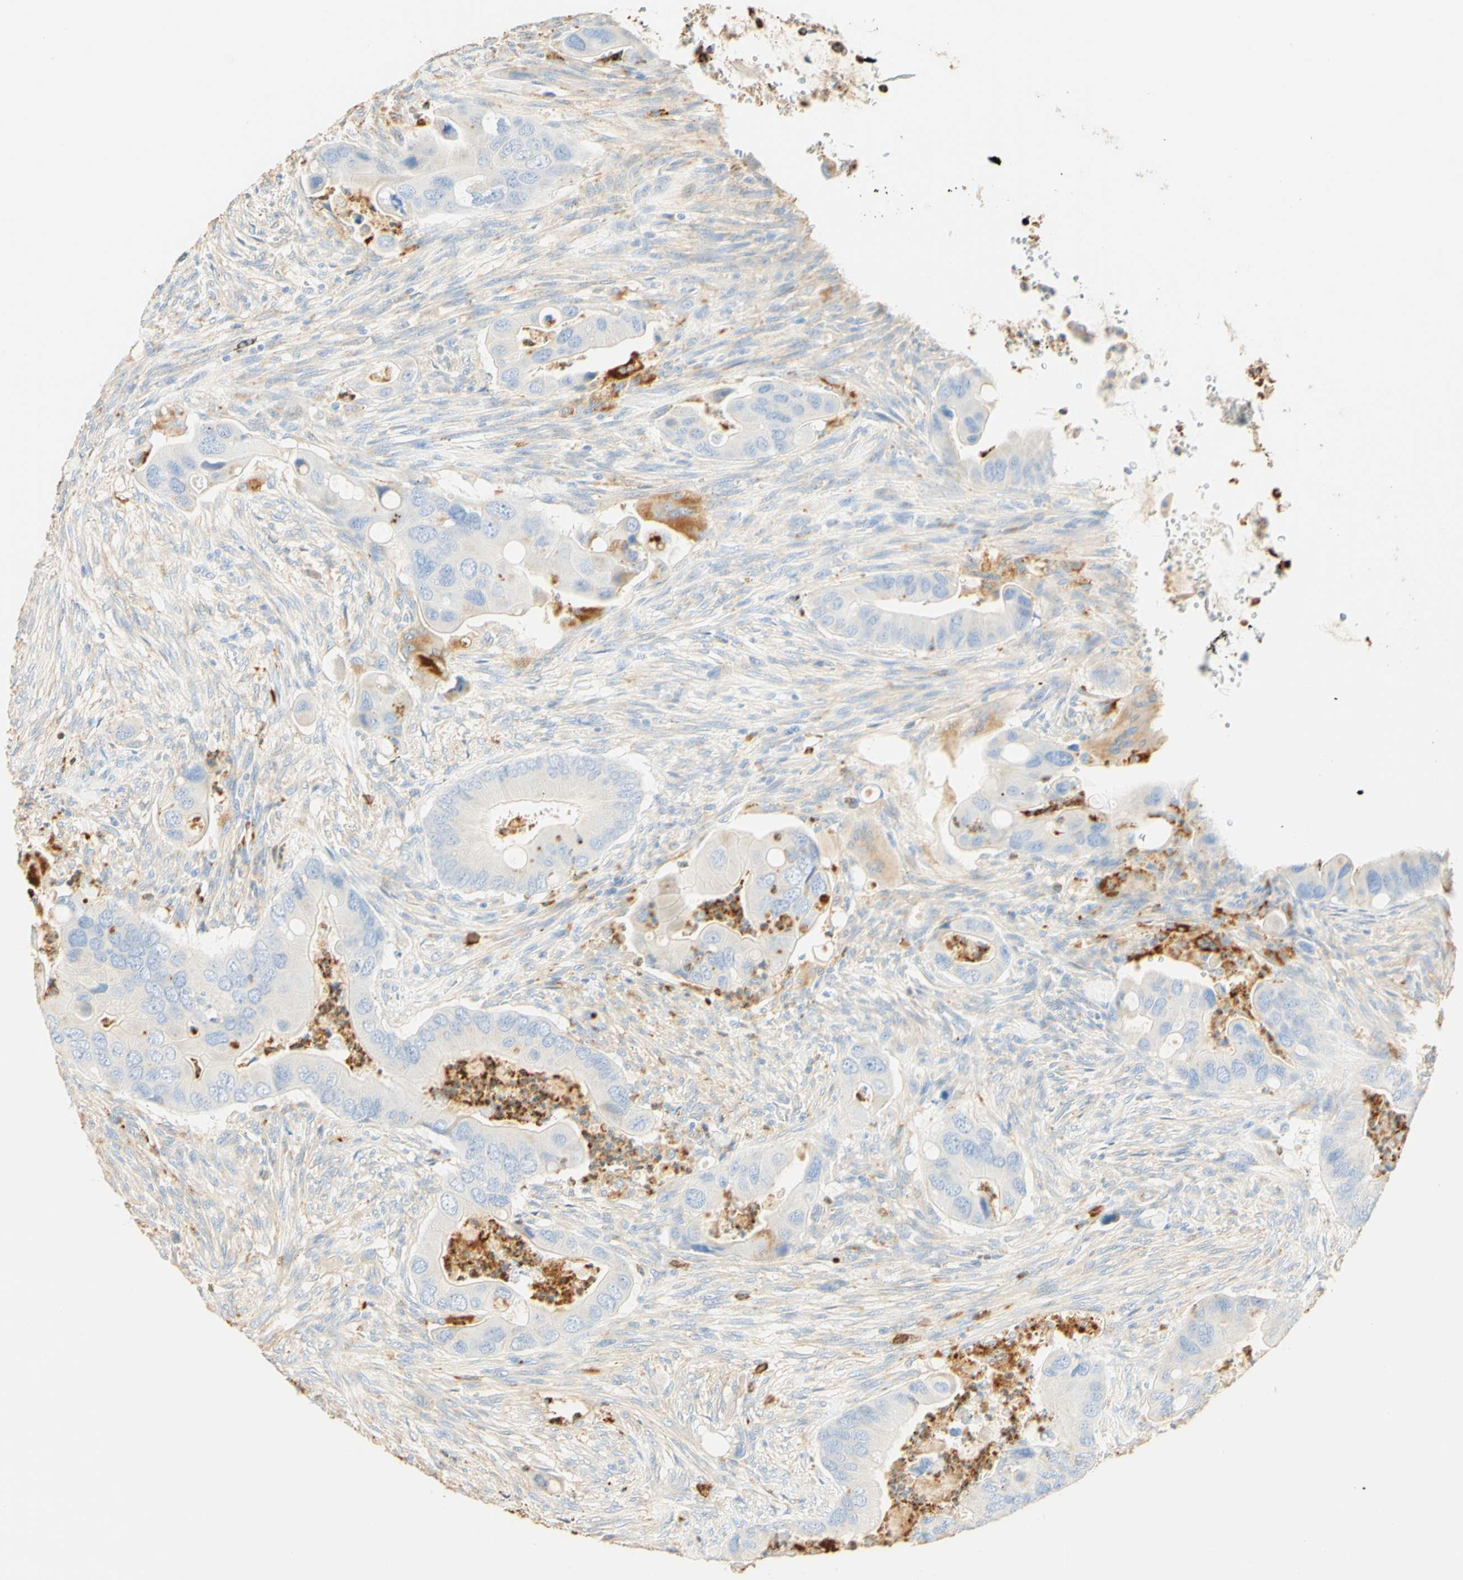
{"staining": {"intensity": "weak", "quantity": "<25%", "location": "cytoplasmic/membranous"}, "tissue": "colorectal cancer", "cell_type": "Tumor cells", "image_type": "cancer", "snomed": [{"axis": "morphology", "description": "Adenocarcinoma, NOS"}, {"axis": "topography", "description": "Rectum"}], "caption": "Colorectal cancer (adenocarcinoma) was stained to show a protein in brown. There is no significant staining in tumor cells. The staining was performed using DAB (3,3'-diaminobenzidine) to visualize the protein expression in brown, while the nuclei were stained in blue with hematoxylin (Magnification: 20x).", "gene": "CD63", "patient": {"sex": "female", "age": 57}}